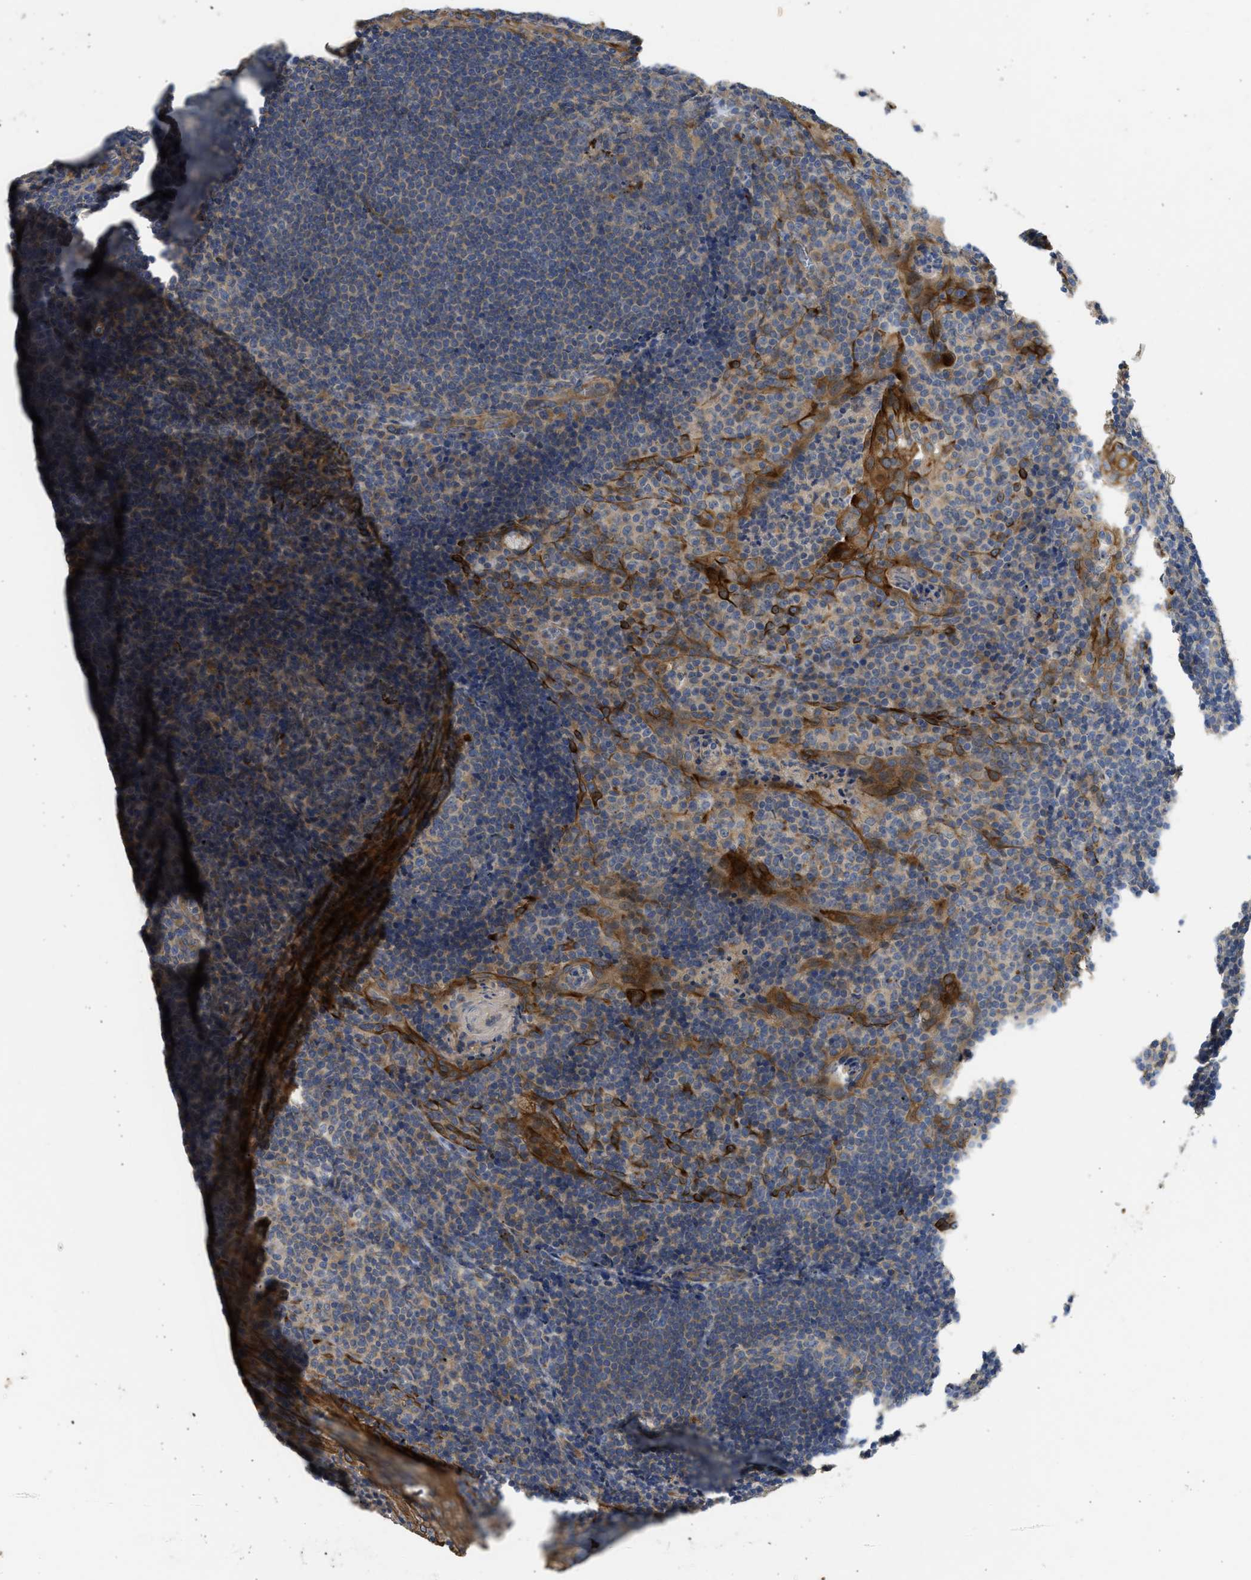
{"staining": {"intensity": "moderate", "quantity": "<25%", "location": "cytoplasmic/membranous"}, "tissue": "tonsil", "cell_type": "Germinal center cells", "image_type": "normal", "snomed": [{"axis": "morphology", "description": "Normal tissue, NOS"}, {"axis": "topography", "description": "Tonsil"}], "caption": "DAB (3,3'-diaminobenzidine) immunohistochemical staining of benign tonsil shows moderate cytoplasmic/membranous protein expression in approximately <25% of germinal center cells.", "gene": "CSRNP2", "patient": {"sex": "male", "age": 37}}